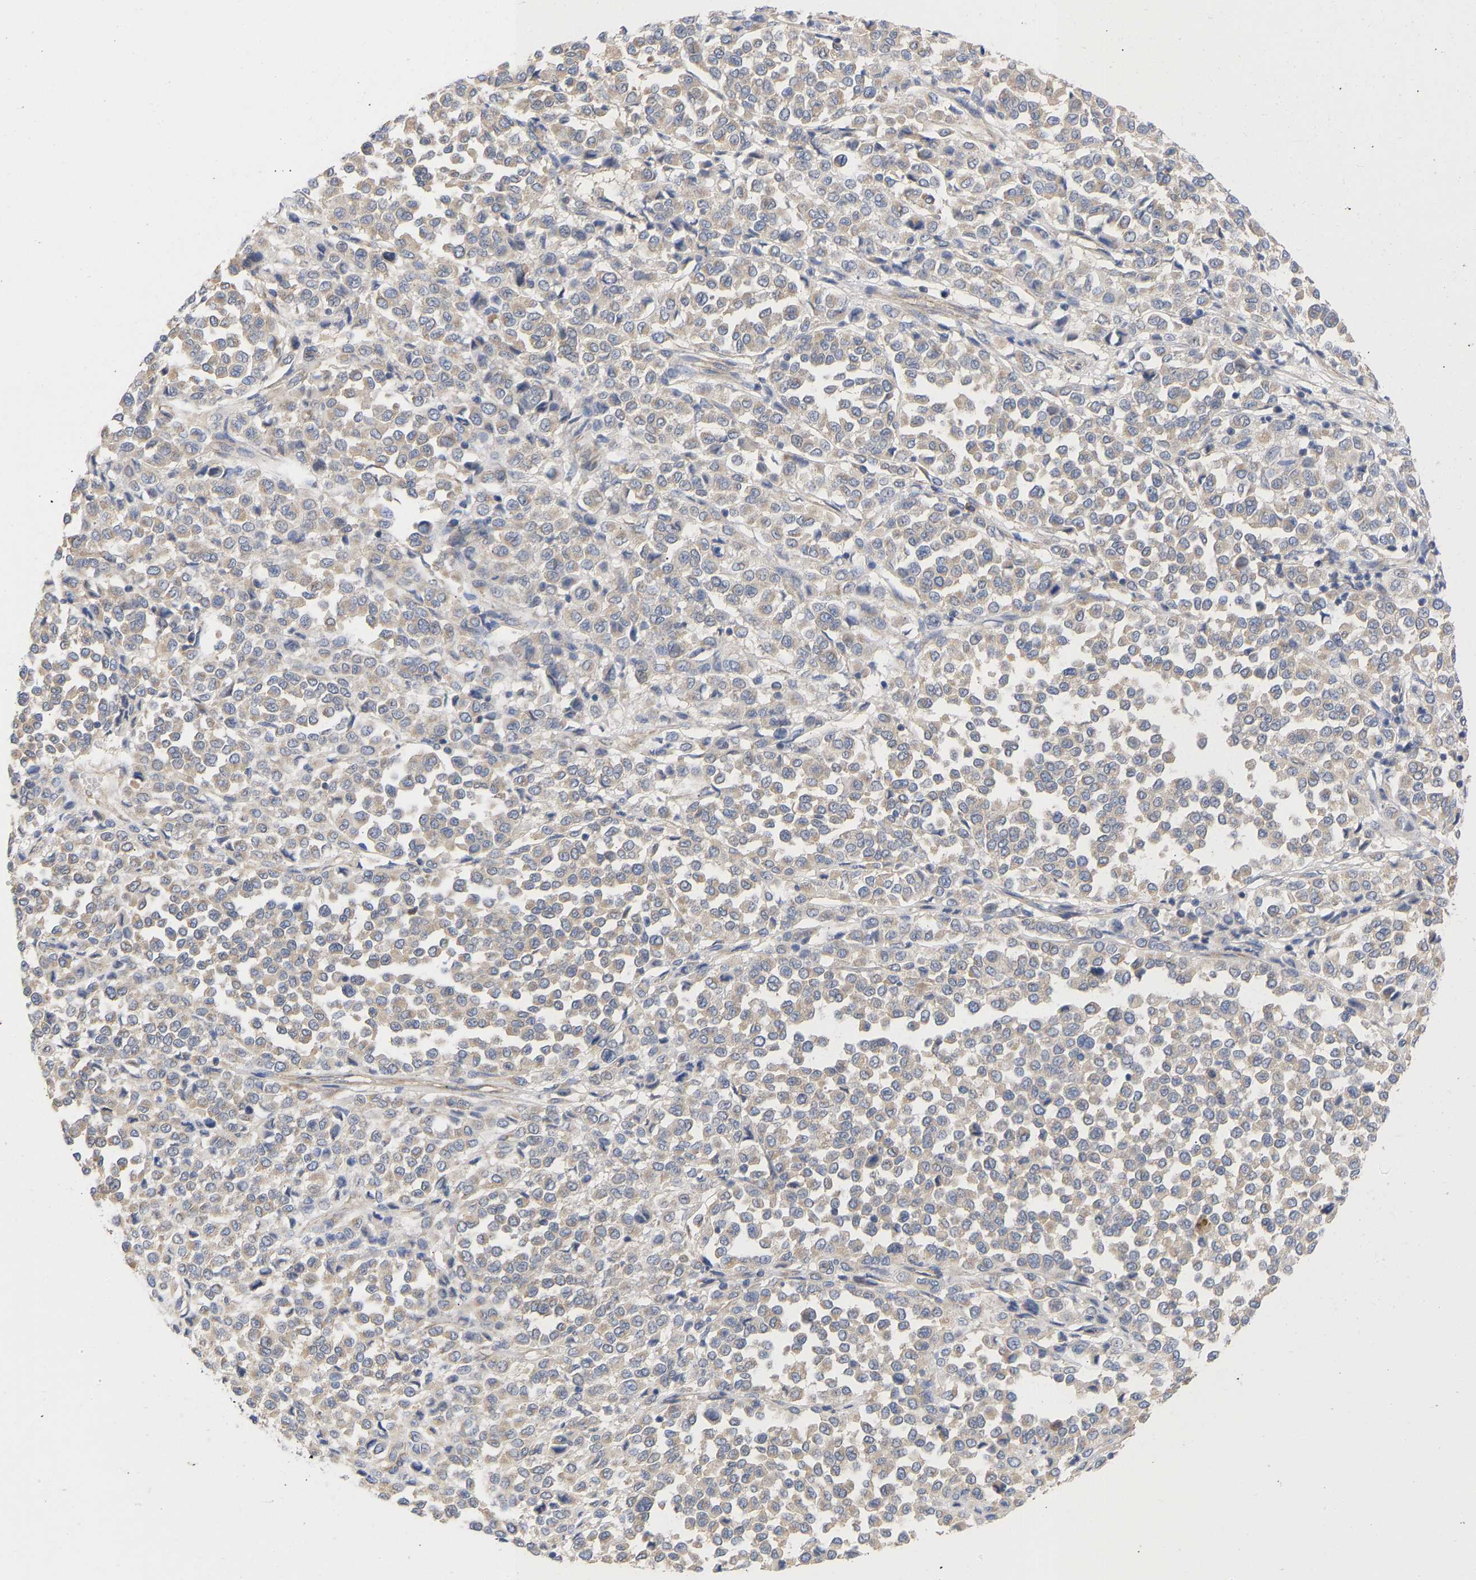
{"staining": {"intensity": "weak", "quantity": ">75%", "location": "cytoplasmic/membranous"}, "tissue": "melanoma", "cell_type": "Tumor cells", "image_type": "cancer", "snomed": [{"axis": "morphology", "description": "Malignant melanoma, Metastatic site"}, {"axis": "topography", "description": "Pancreas"}], "caption": "A histopathology image of human malignant melanoma (metastatic site) stained for a protein shows weak cytoplasmic/membranous brown staining in tumor cells. The protein of interest is stained brown, and the nuclei are stained in blue (DAB (3,3'-diaminobenzidine) IHC with brightfield microscopy, high magnification).", "gene": "MAP2K3", "patient": {"sex": "female", "age": 30}}